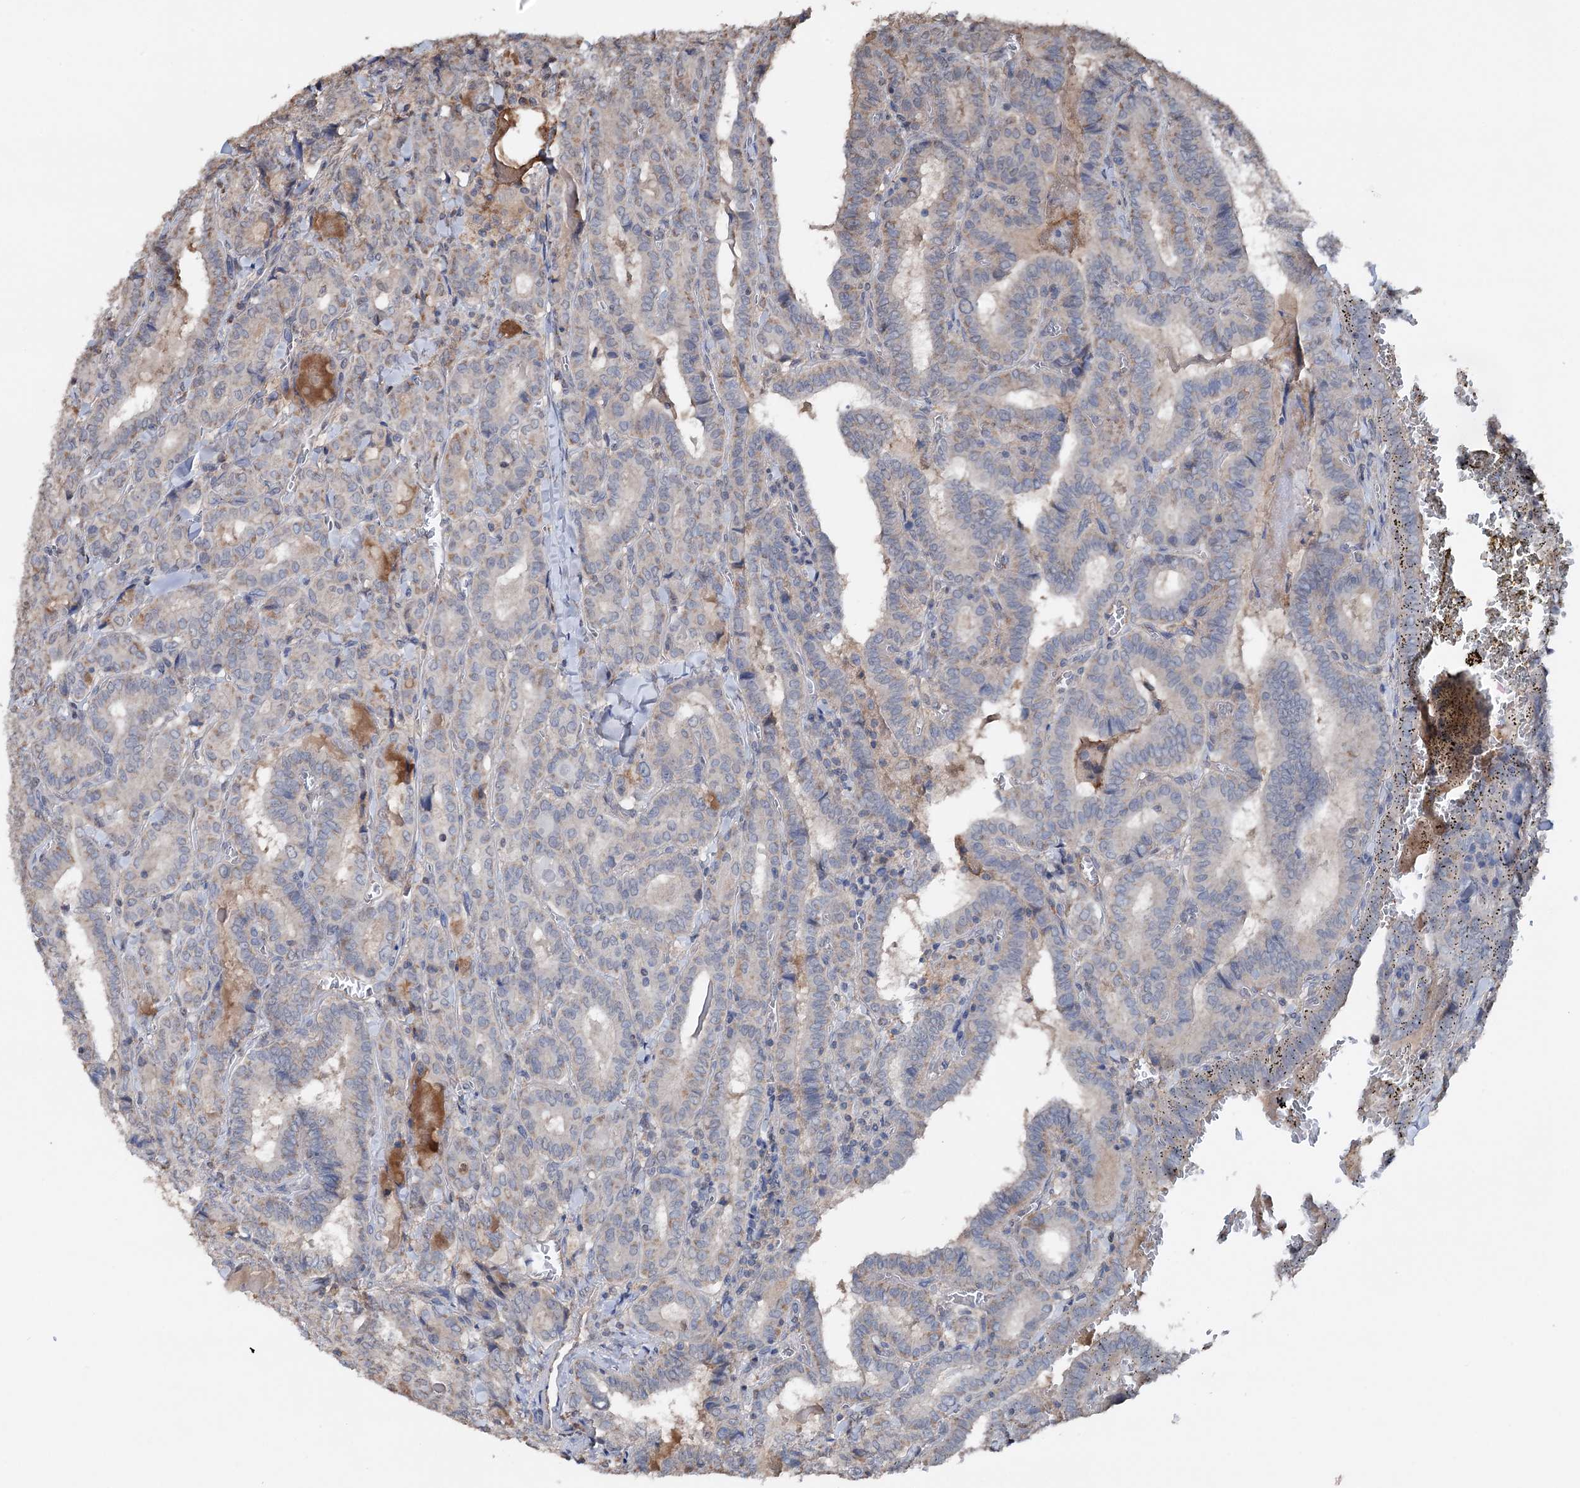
{"staining": {"intensity": "moderate", "quantity": "<25%", "location": "cytoplasmic/membranous"}, "tissue": "thyroid cancer", "cell_type": "Tumor cells", "image_type": "cancer", "snomed": [{"axis": "morphology", "description": "Papillary adenocarcinoma, NOS"}, {"axis": "topography", "description": "Thyroid gland"}], "caption": "Immunohistochemical staining of thyroid papillary adenocarcinoma demonstrates low levels of moderate cytoplasmic/membranous positivity in about <25% of tumor cells.", "gene": "ARL13A", "patient": {"sex": "female", "age": 72}}